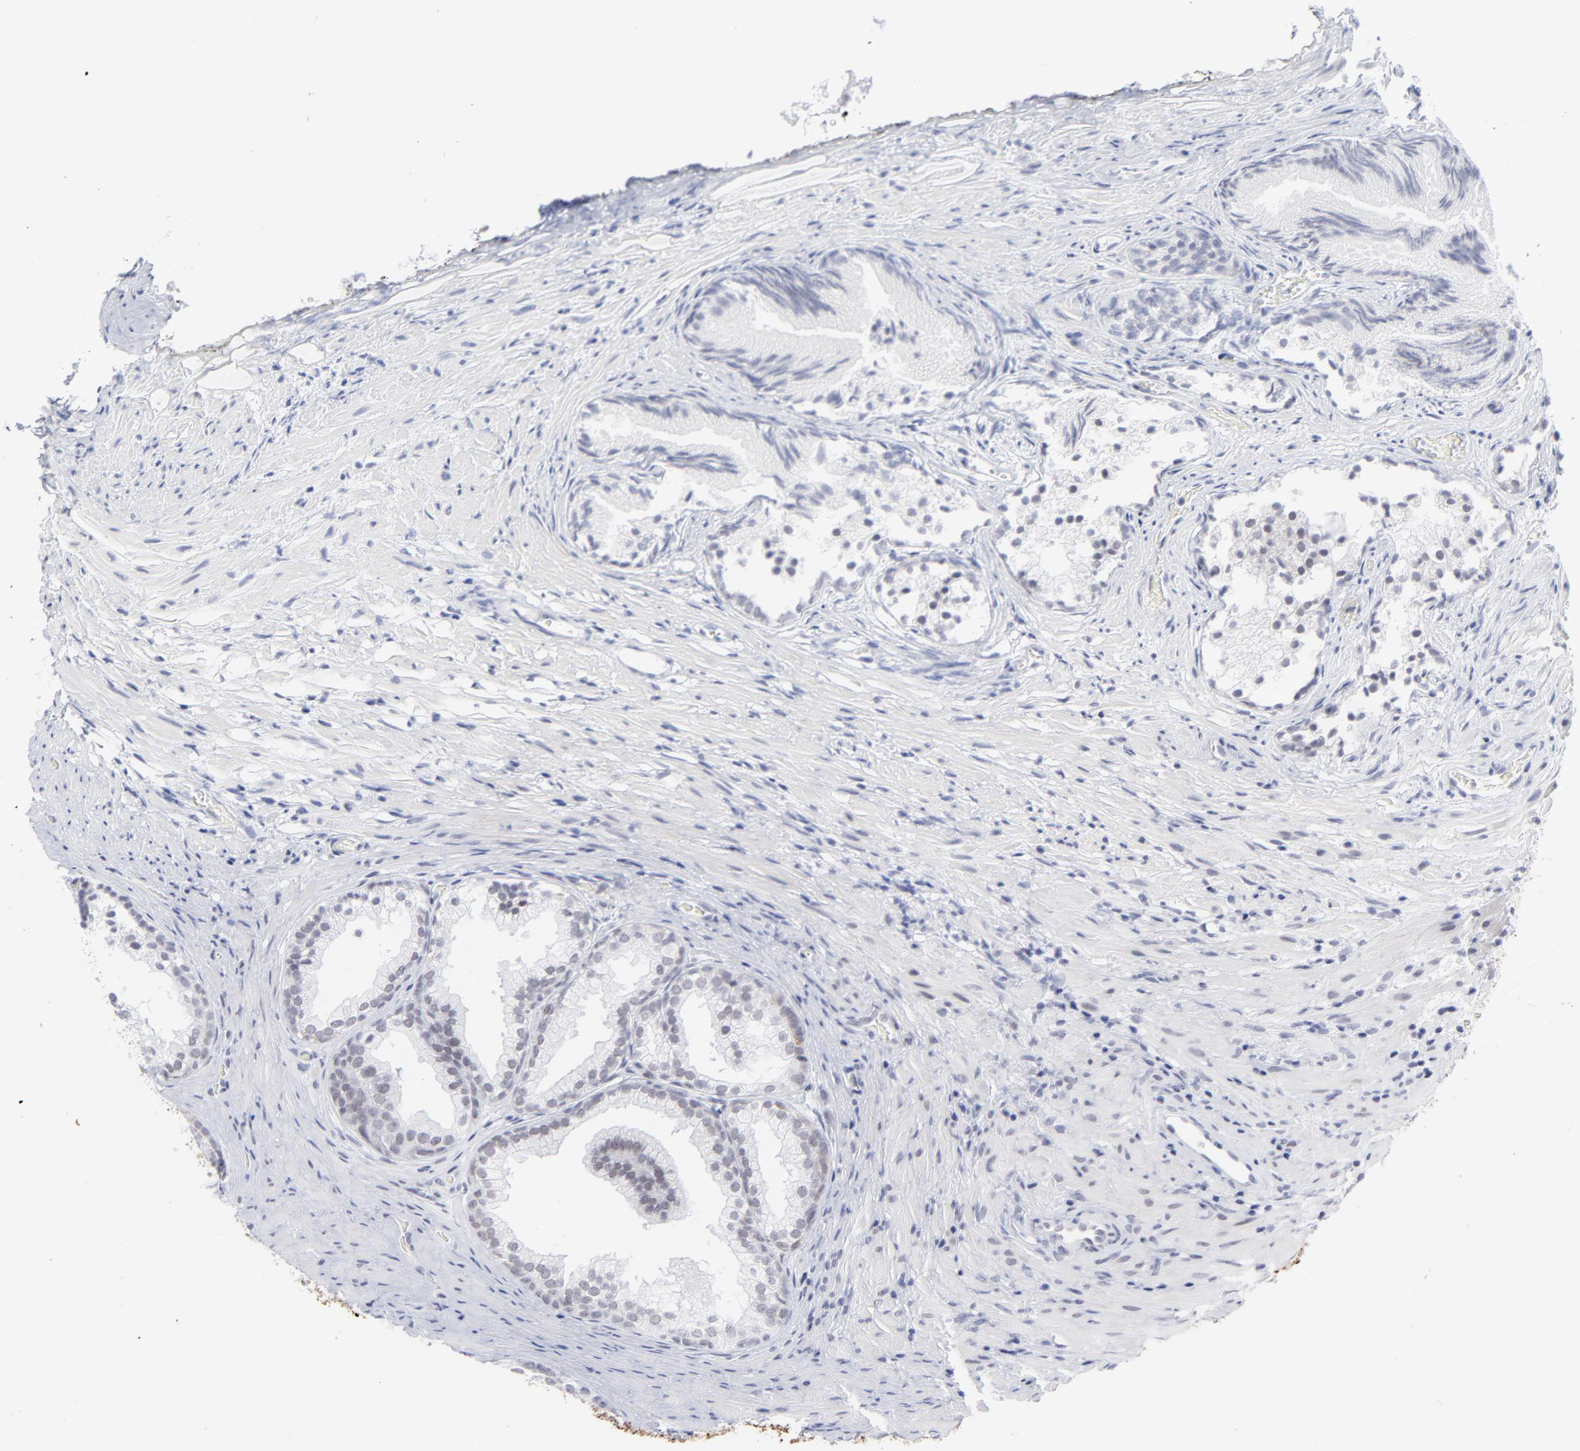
{"staining": {"intensity": "strong", "quantity": "<25%", "location": "cytoplasmic/membranous"}, "tissue": "prostate", "cell_type": "Glandular cells", "image_type": "normal", "snomed": [{"axis": "morphology", "description": "Normal tissue, NOS"}, {"axis": "topography", "description": "Prostate"}], "caption": "Human prostate stained for a protein (brown) displays strong cytoplasmic/membranous positive staining in approximately <25% of glandular cells.", "gene": "CCR2", "patient": {"sex": "male", "age": 76}}